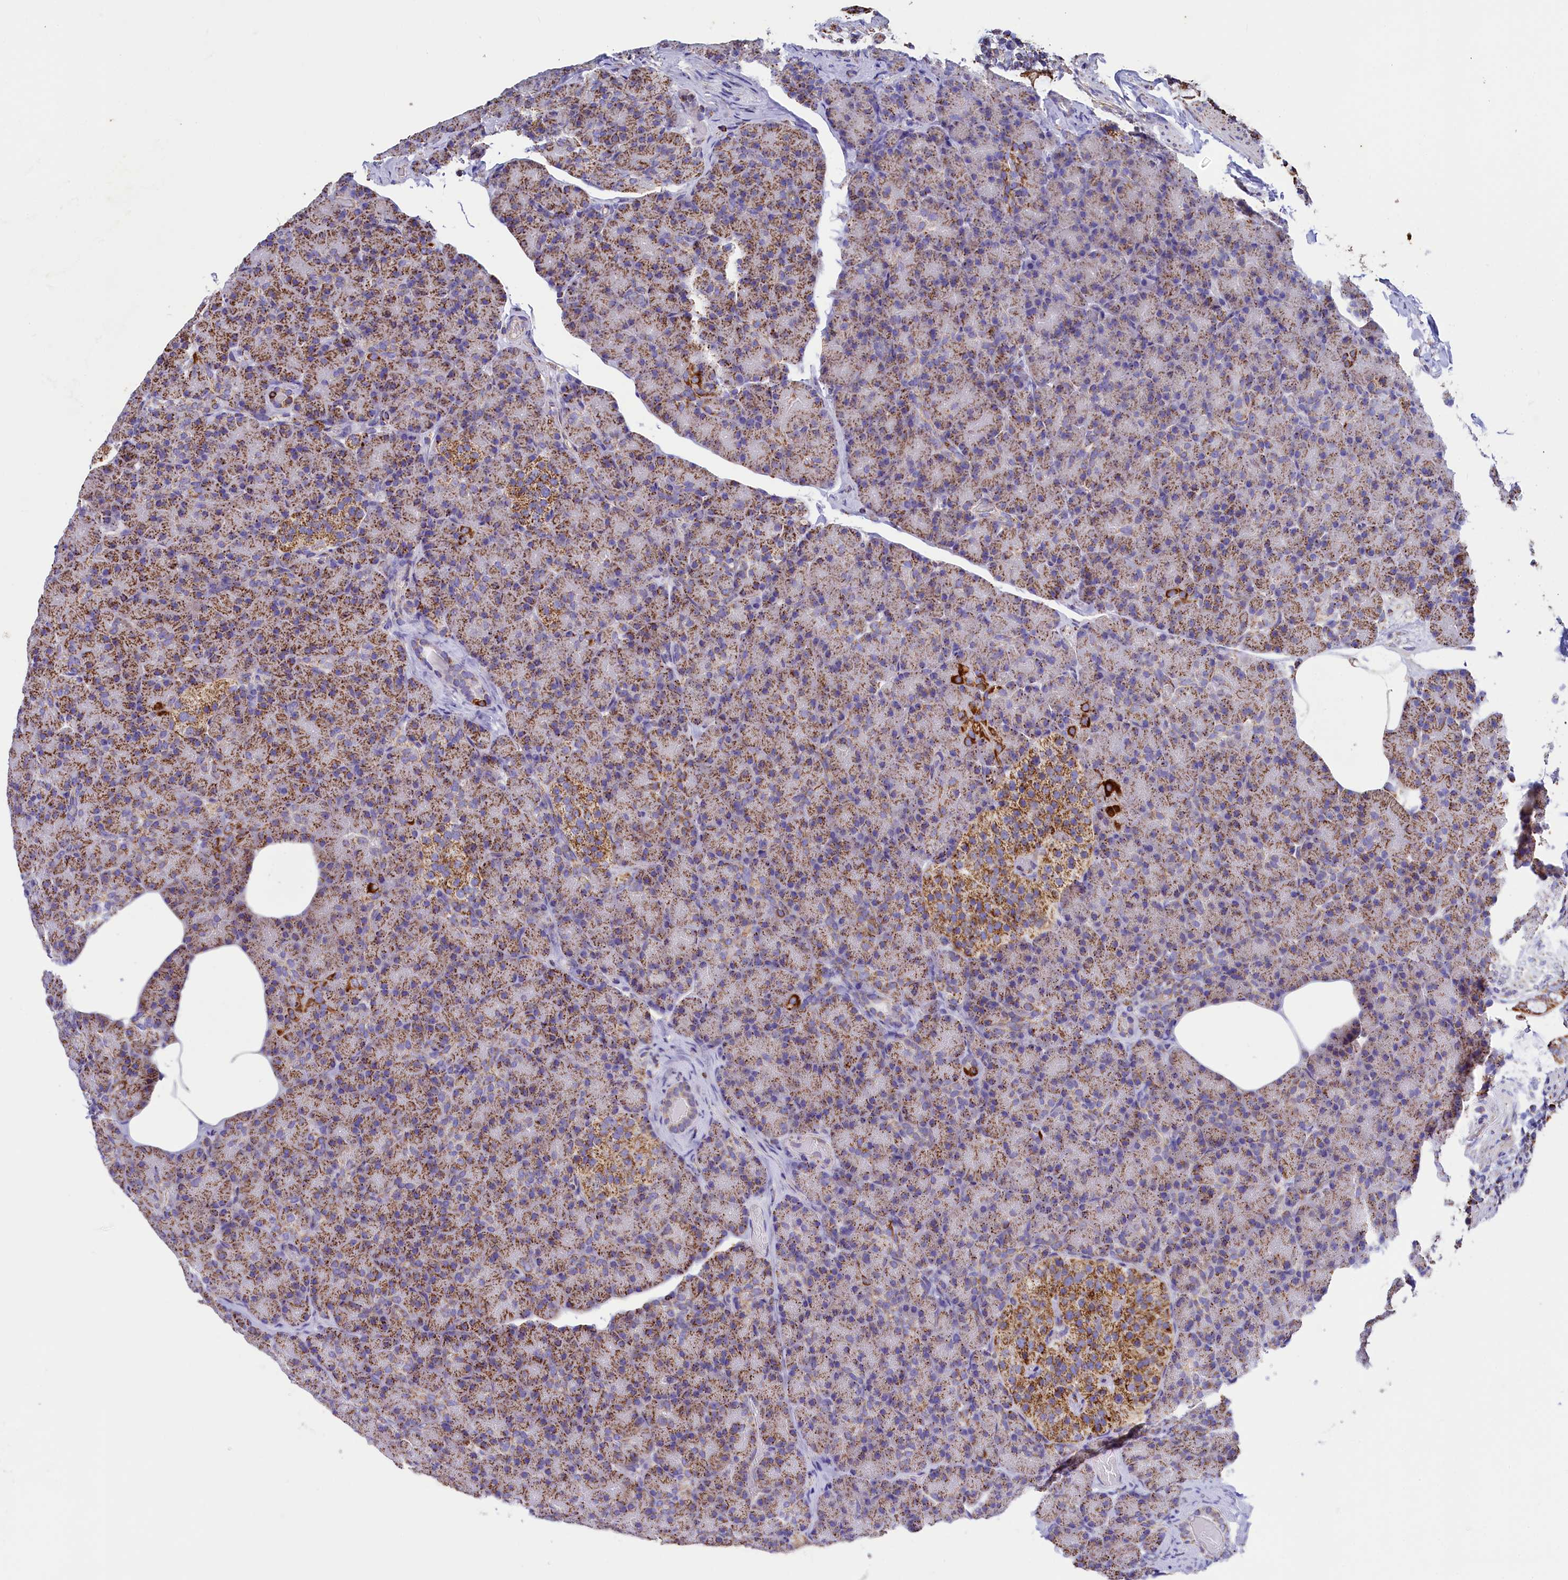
{"staining": {"intensity": "moderate", "quantity": ">75%", "location": "cytoplasmic/membranous"}, "tissue": "pancreas", "cell_type": "Exocrine glandular cells", "image_type": "normal", "snomed": [{"axis": "morphology", "description": "Normal tissue, NOS"}, {"axis": "topography", "description": "Pancreas"}], "caption": "Moderate cytoplasmic/membranous protein positivity is present in approximately >75% of exocrine glandular cells in pancreas.", "gene": "IDH3A", "patient": {"sex": "female", "age": 43}}